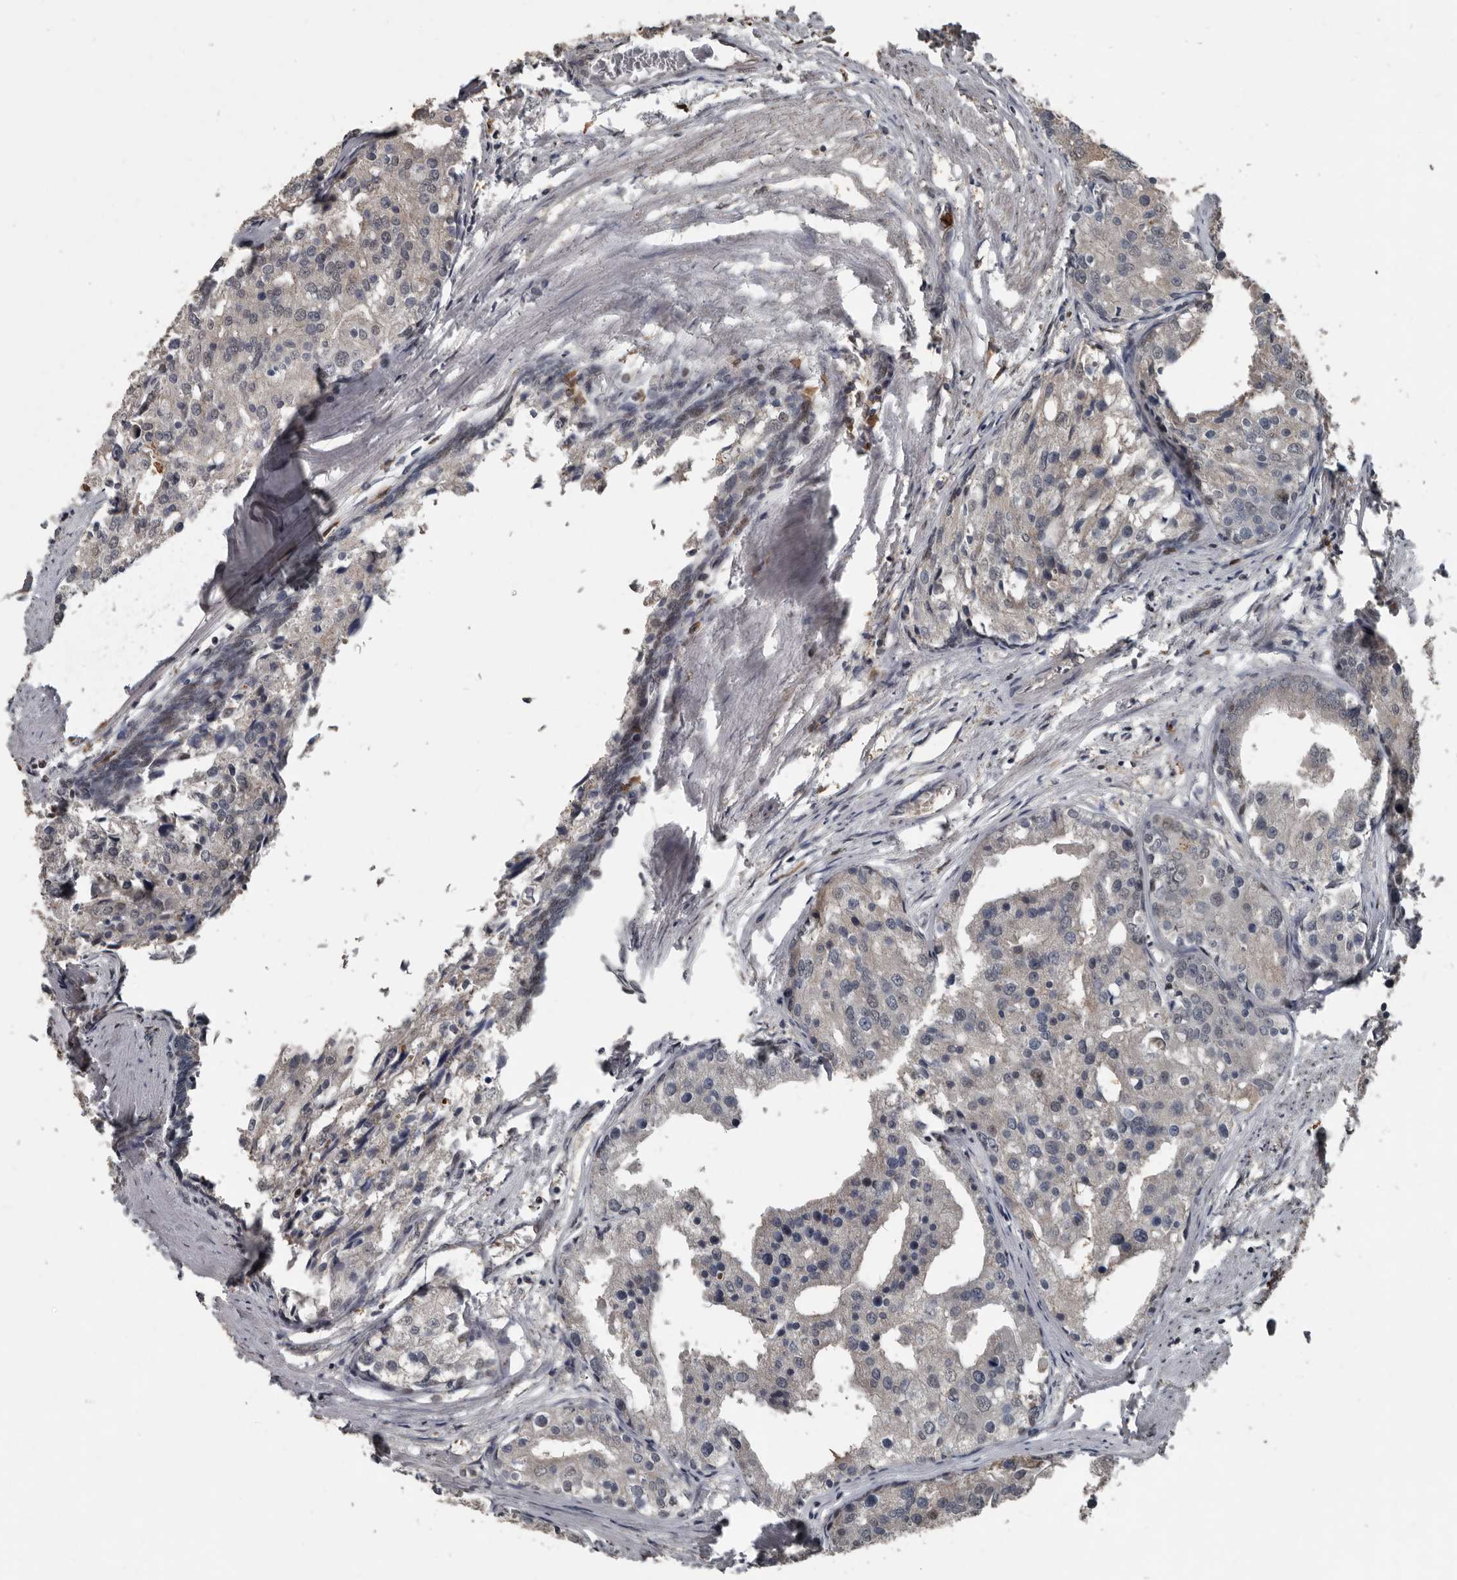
{"staining": {"intensity": "weak", "quantity": "<25%", "location": "cytoplasmic/membranous,nuclear"}, "tissue": "prostate cancer", "cell_type": "Tumor cells", "image_type": "cancer", "snomed": [{"axis": "morphology", "description": "Adenocarcinoma, High grade"}, {"axis": "topography", "description": "Prostate"}], "caption": "This micrograph is of prostate cancer stained with immunohistochemistry (IHC) to label a protein in brown with the nuclei are counter-stained blue. There is no expression in tumor cells.", "gene": "FSBP", "patient": {"sex": "male", "age": 50}}